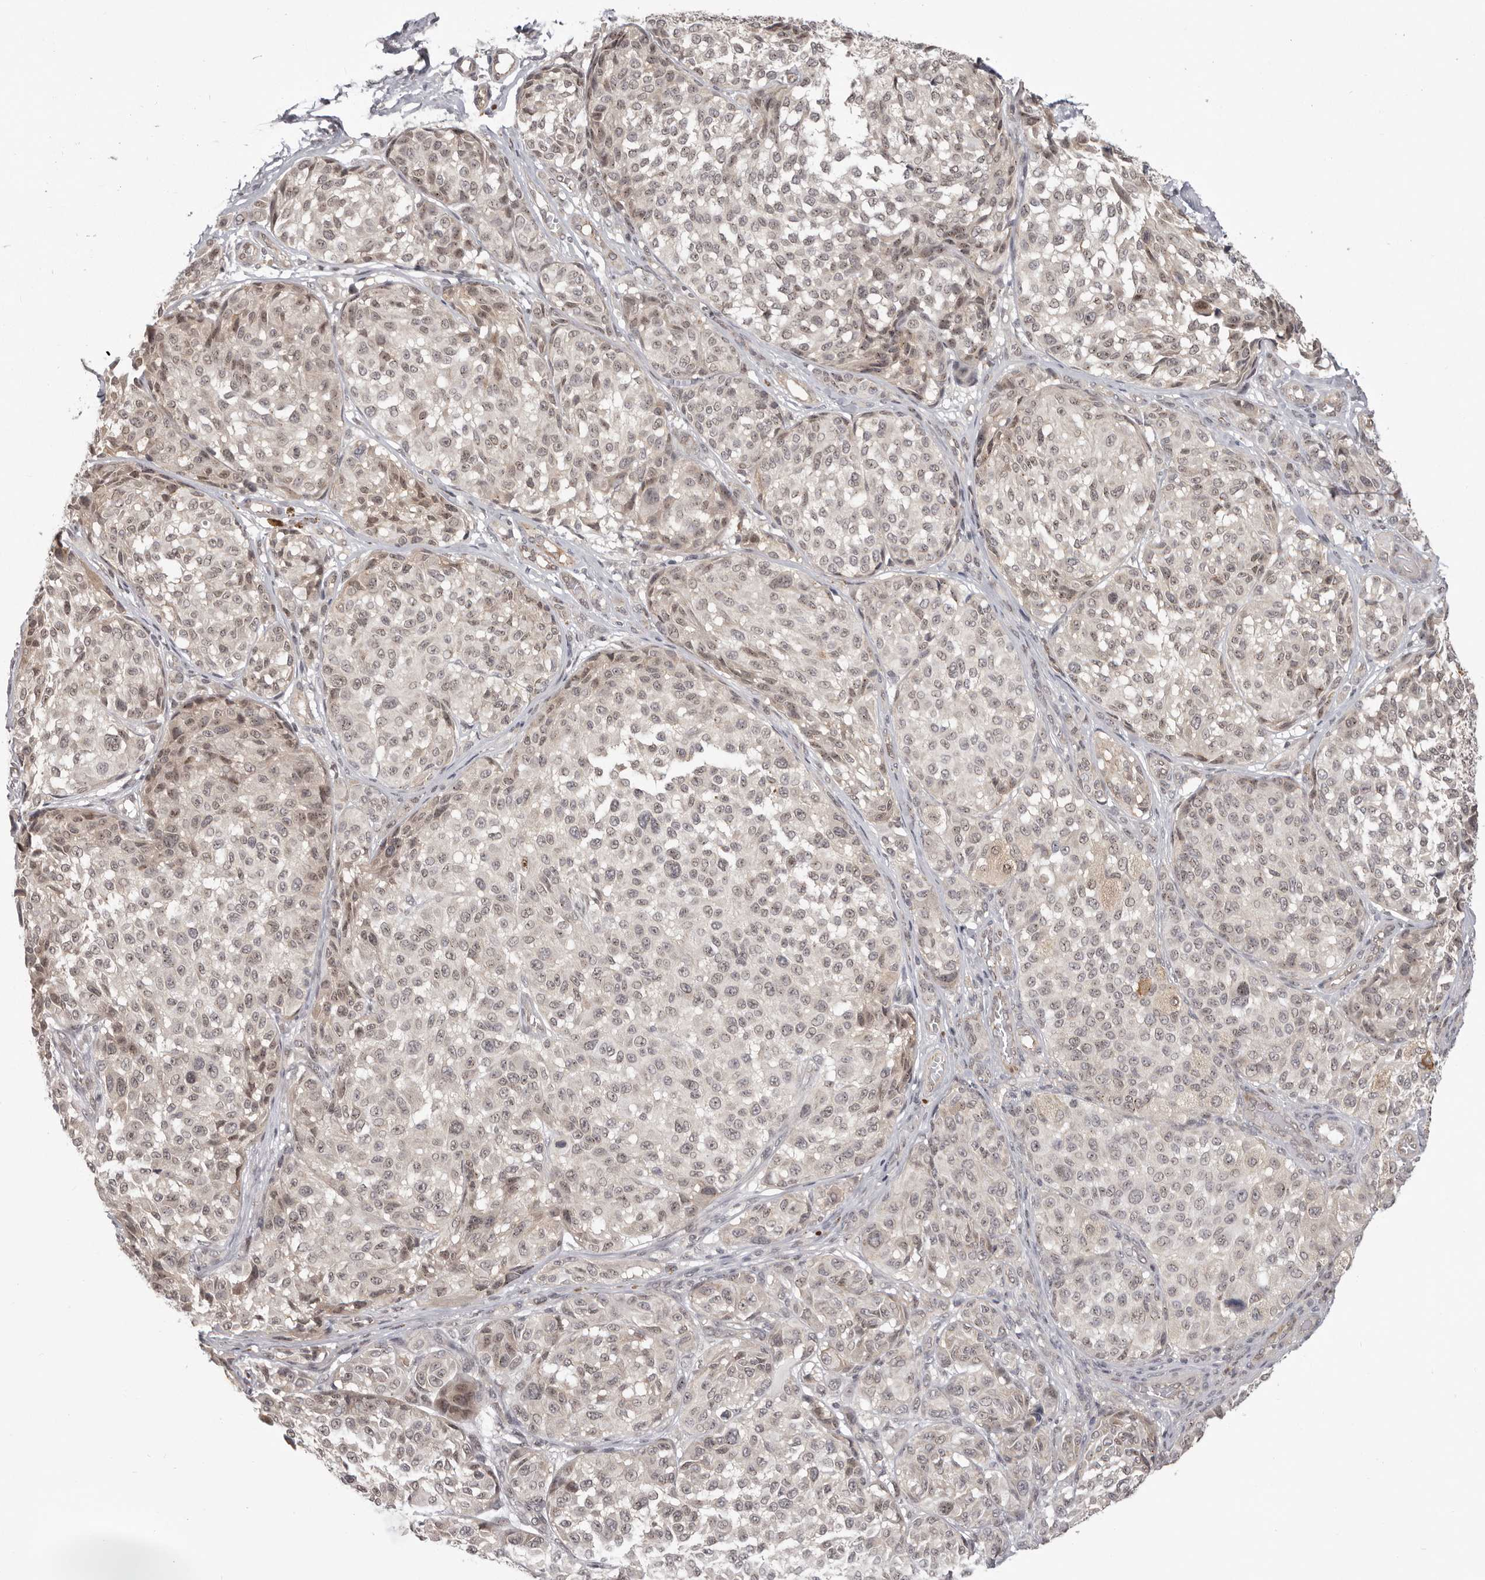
{"staining": {"intensity": "weak", "quantity": "<25%", "location": "cytoplasmic/membranous,nuclear"}, "tissue": "melanoma", "cell_type": "Tumor cells", "image_type": "cancer", "snomed": [{"axis": "morphology", "description": "Malignant melanoma, NOS"}, {"axis": "topography", "description": "Skin"}], "caption": "This is a photomicrograph of immunohistochemistry staining of malignant melanoma, which shows no expression in tumor cells. Brightfield microscopy of immunohistochemistry (IHC) stained with DAB (brown) and hematoxylin (blue), captured at high magnification.", "gene": "RNF2", "patient": {"sex": "male", "age": 83}}